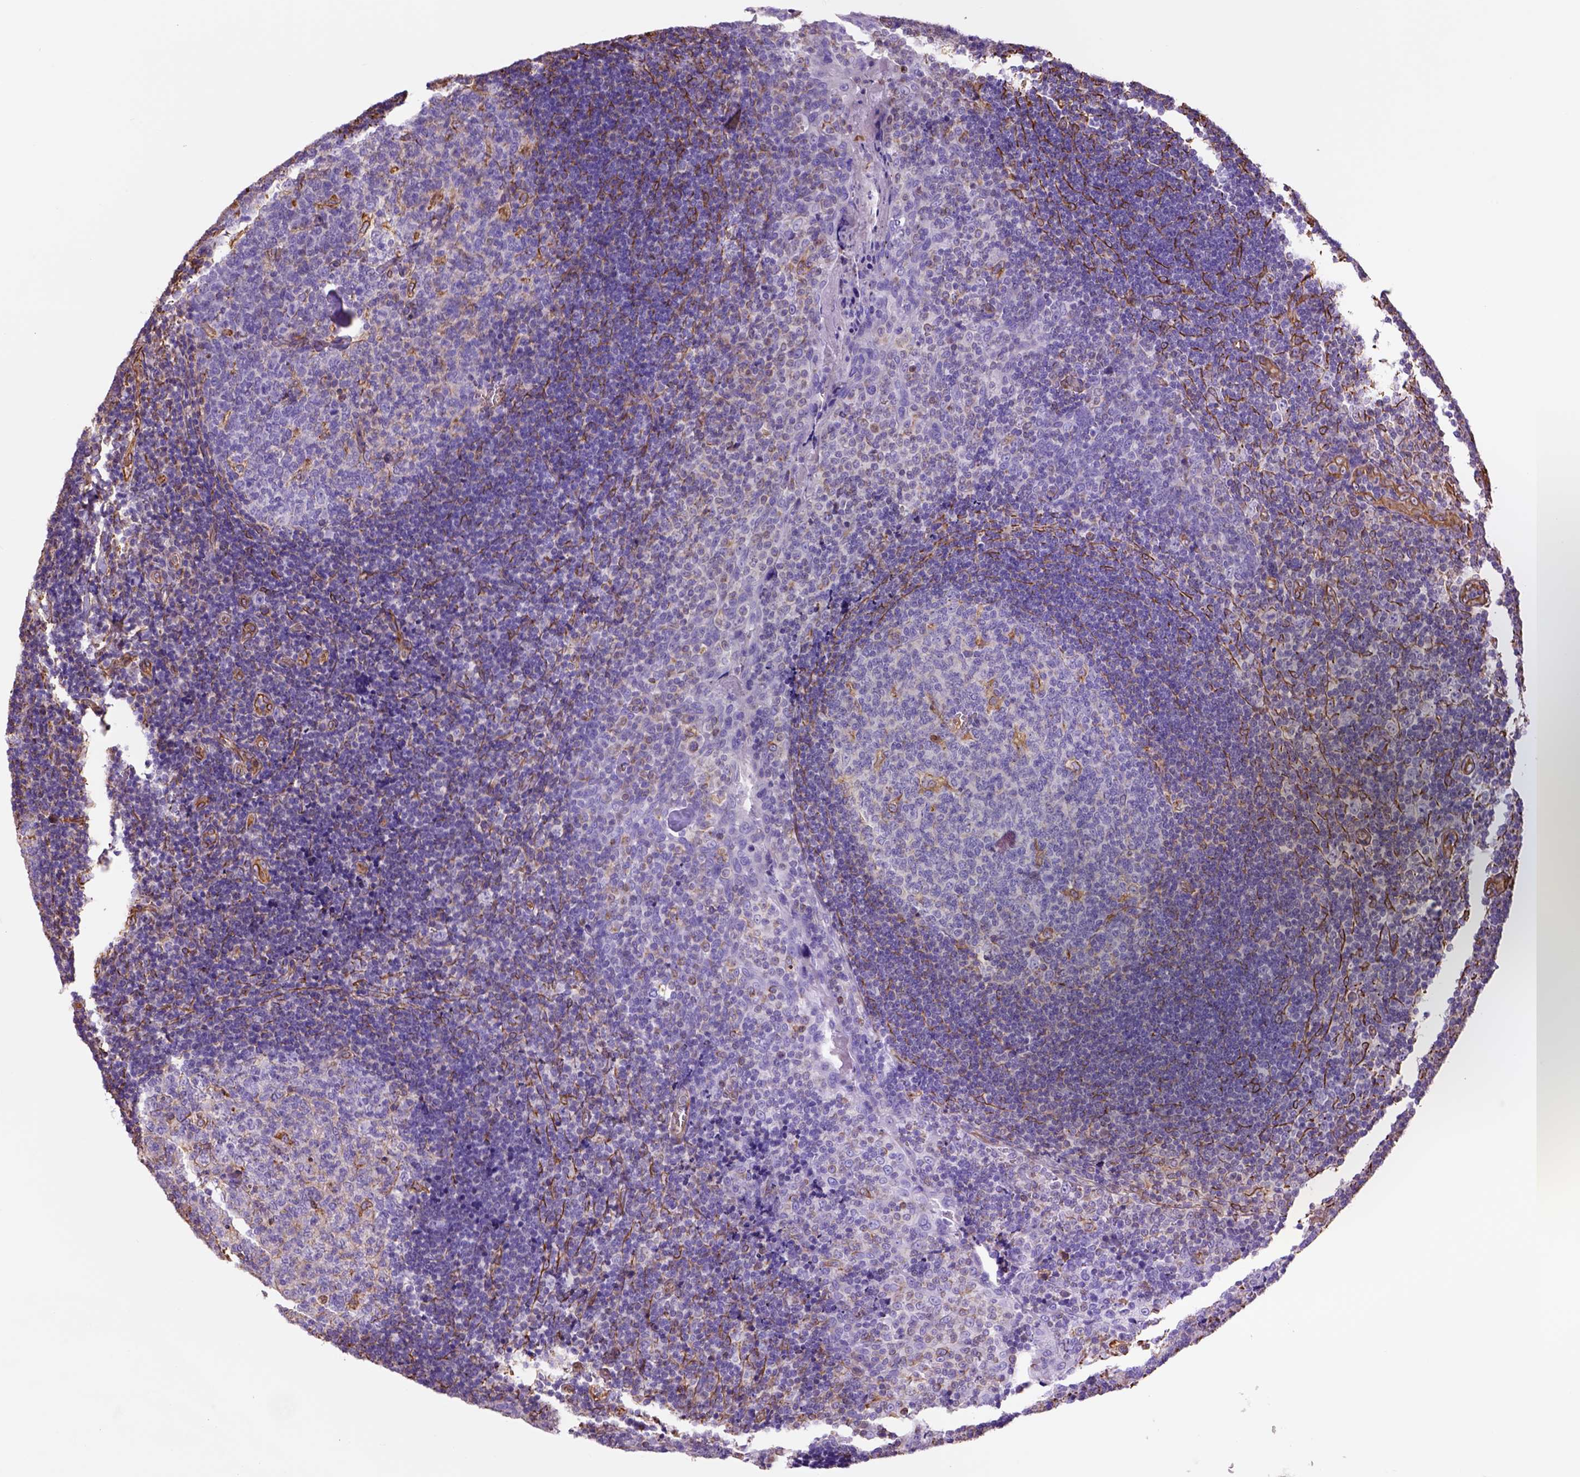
{"staining": {"intensity": "moderate", "quantity": "<25%", "location": "cytoplasmic/membranous"}, "tissue": "tonsil", "cell_type": "Germinal center cells", "image_type": "normal", "snomed": [{"axis": "morphology", "description": "Normal tissue, NOS"}, {"axis": "morphology", "description": "Inflammation, NOS"}, {"axis": "topography", "description": "Tonsil"}], "caption": "The image shows immunohistochemical staining of normal tonsil. There is moderate cytoplasmic/membranous positivity is appreciated in approximately <25% of germinal center cells.", "gene": "ZZZ3", "patient": {"sex": "female", "age": 31}}